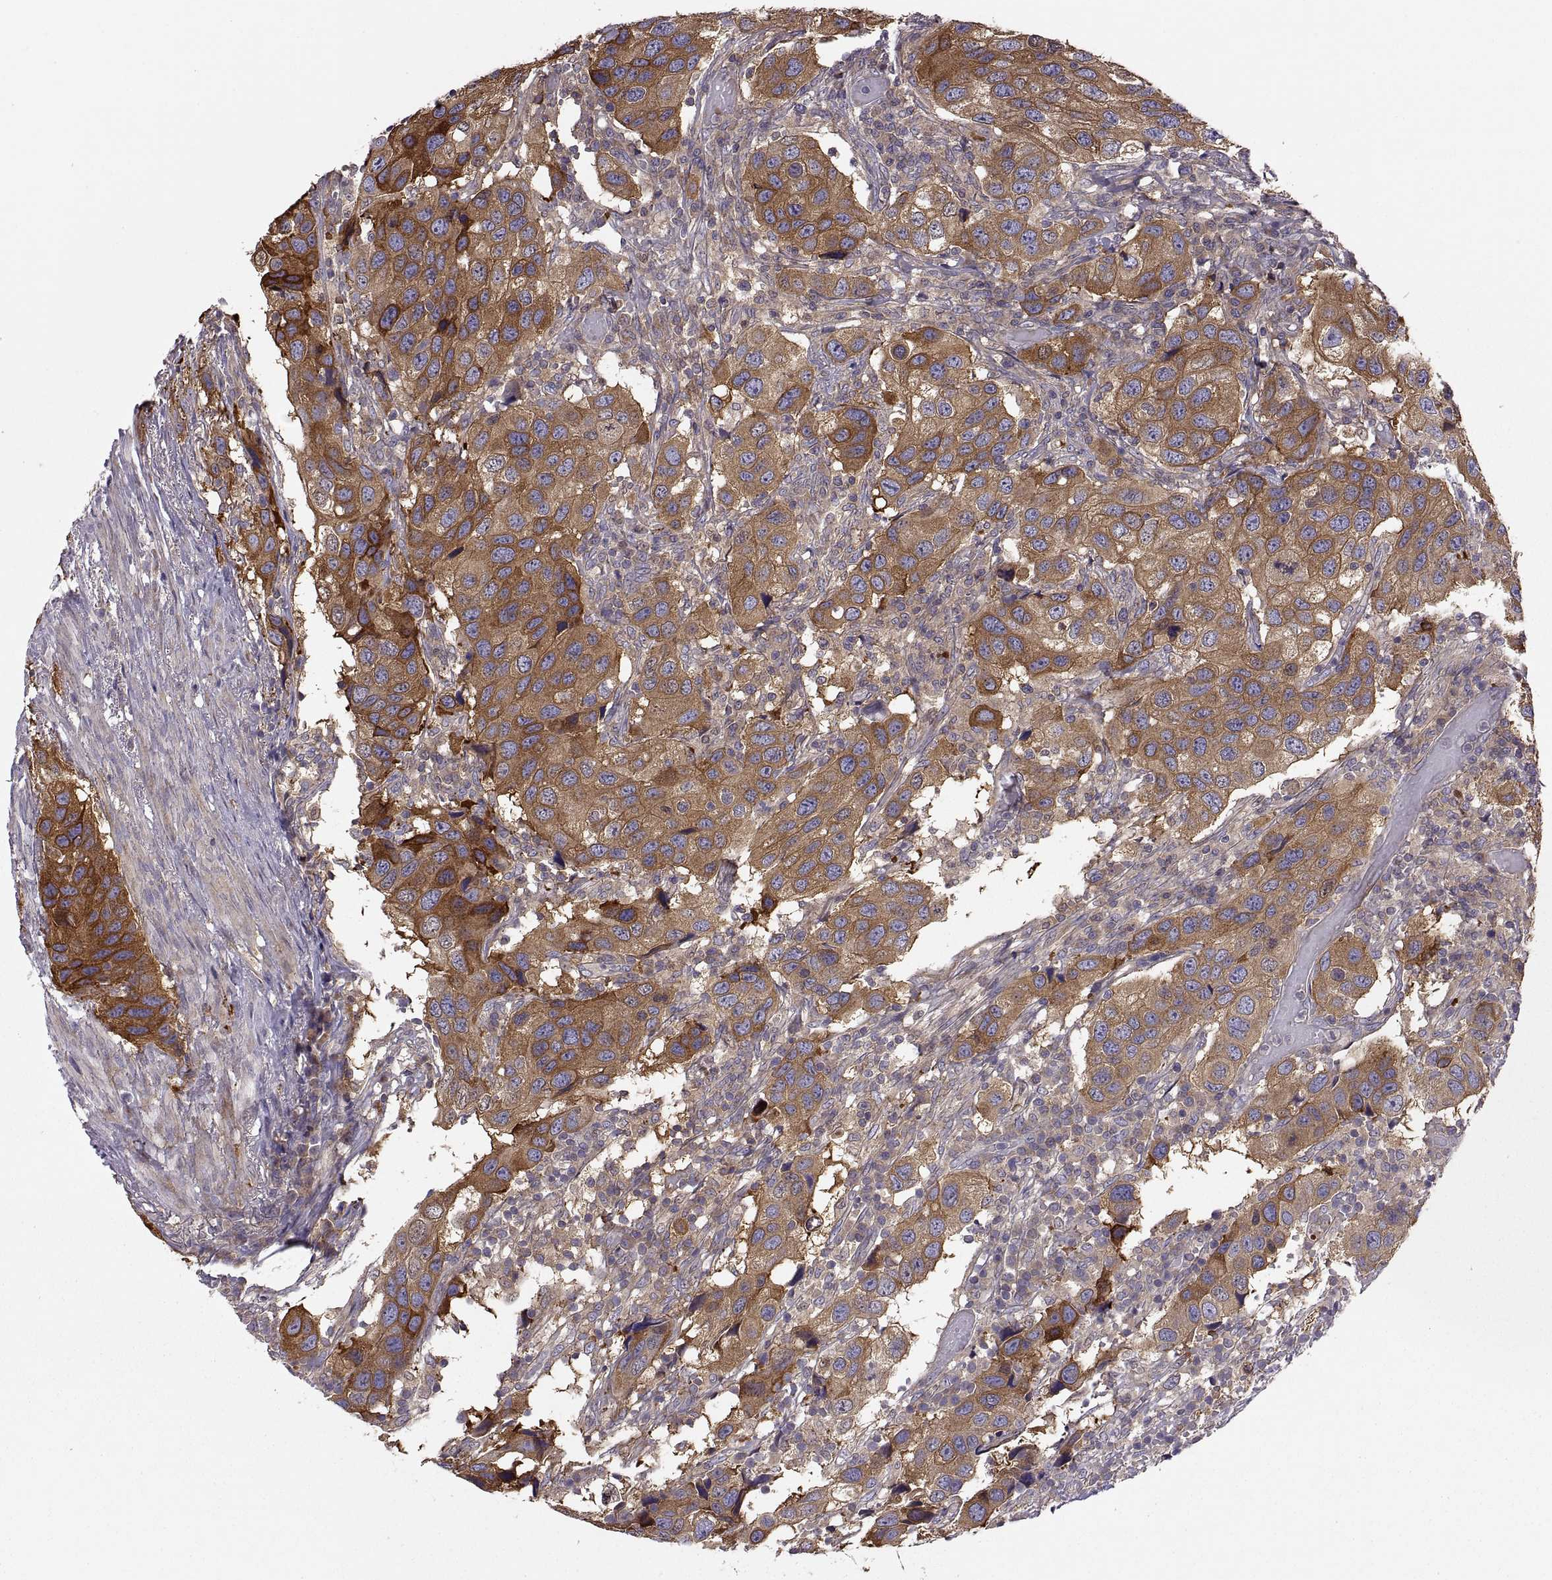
{"staining": {"intensity": "strong", "quantity": ">75%", "location": "cytoplasmic/membranous"}, "tissue": "urothelial cancer", "cell_type": "Tumor cells", "image_type": "cancer", "snomed": [{"axis": "morphology", "description": "Urothelial carcinoma, High grade"}, {"axis": "topography", "description": "Urinary bladder"}], "caption": "Immunohistochemical staining of urothelial carcinoma (high-grade) demonstrates high levels of strong cytoplasmic/membranous protein positivity in approximately >75% of tumor cells.", "gene": "SPATA32", "patient": {"sex": "male", "age": 79}}